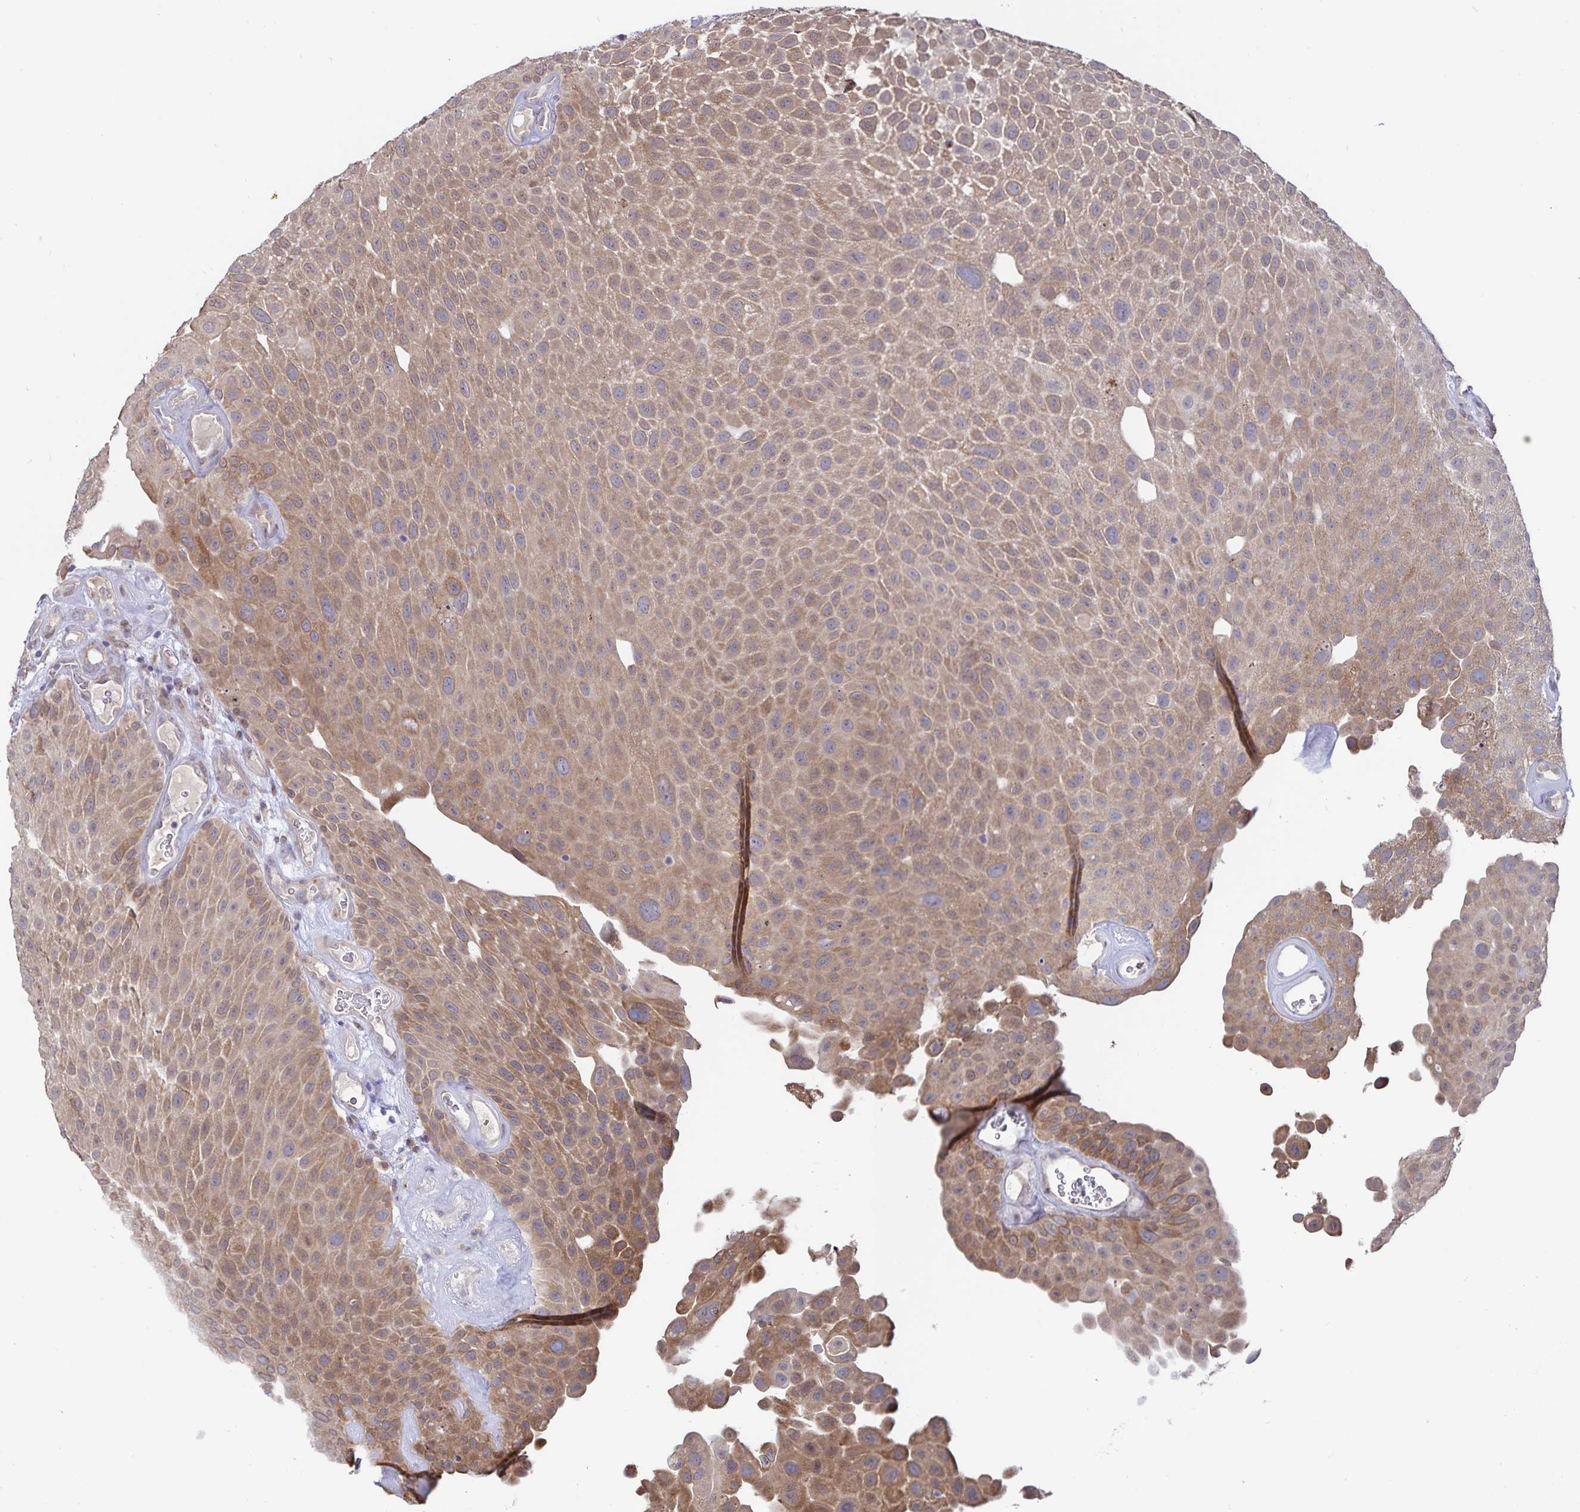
{"staining": {"intensity": "moderate", "quantity": ">75%", "location": "cytoplasmic/membranous"}, "tissue": "urothelial cancer", "cell_type": "Tumor cells", "image_type": "cancer", "snomed": [{"axis": "morphology", "description": "Urothelial carcinoma, Low grade"}, {"axis": "topography", "description": "Urinary bladder"}], "caption": "Urothelial cancer stained with immunohistochemistry reveals moderate cytoplasmic/membranous staining in approximately >75% of tumor cells. (brown staining indicates protein expression, while blue staining denotes nuclei).", "gene": "ATP2A2", "patient": {"sex": "male", "age": 72}}